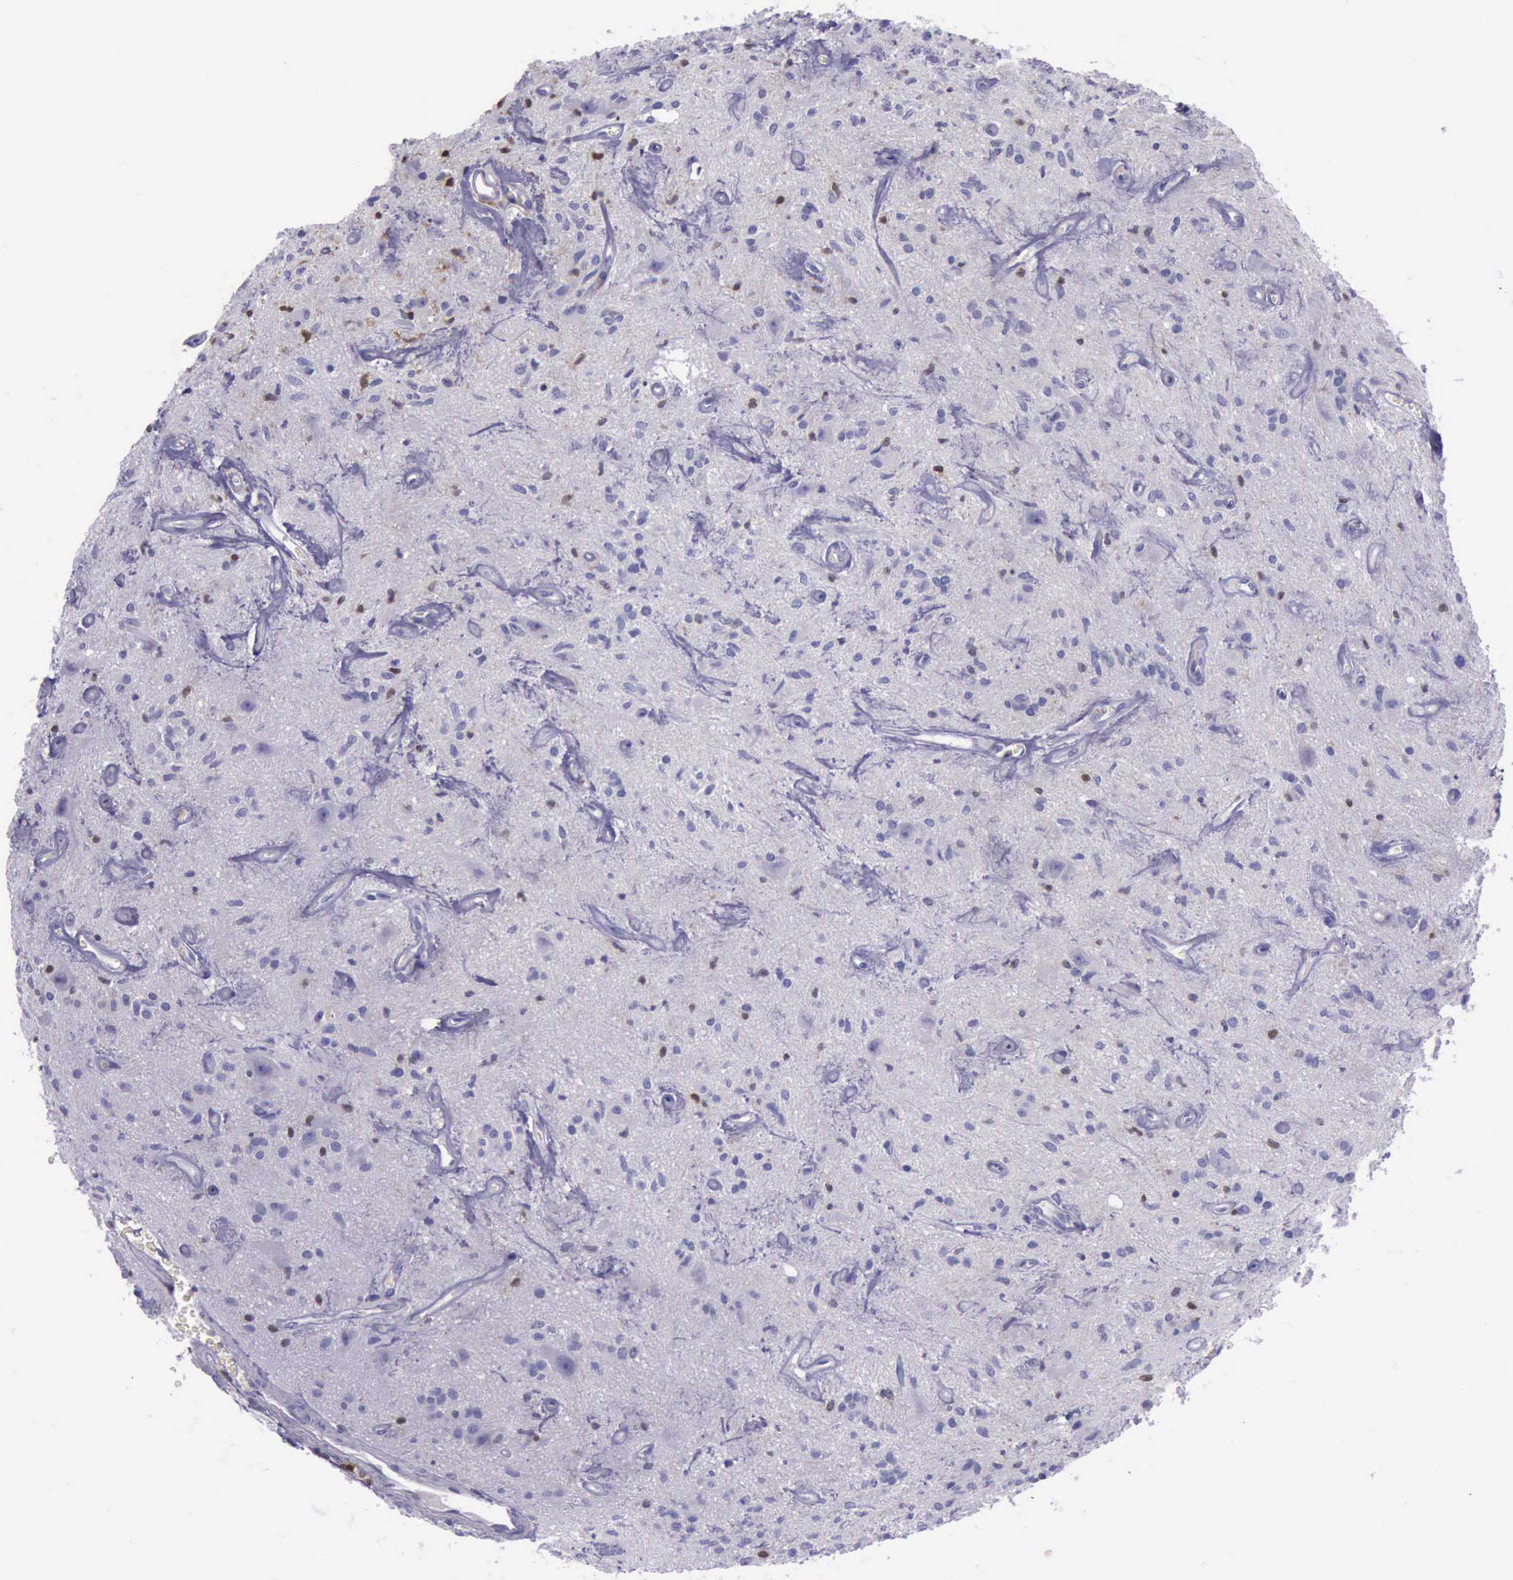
{"staining": {"intensity": "weak", "quantity": "<25%", "location": "cytoplasmic/membranous,nuclear"}, "tissue": "glioma", "cell_type": "Tumor cells", "image_type": "cancer", "snomed": [{"axis": "morphology", "description": "Glioma, malignant, Low grade"}, {"axis": "topography", "description": "Brain"}], "caption": "Immunohistochemistry (IHC) micrograph of human malignant glioma (low-grade) stained for a protein (brown), which shows no staining in tumor cells.", "gene": "TYMP", "patient": {"sex": "female", "age": 15}}